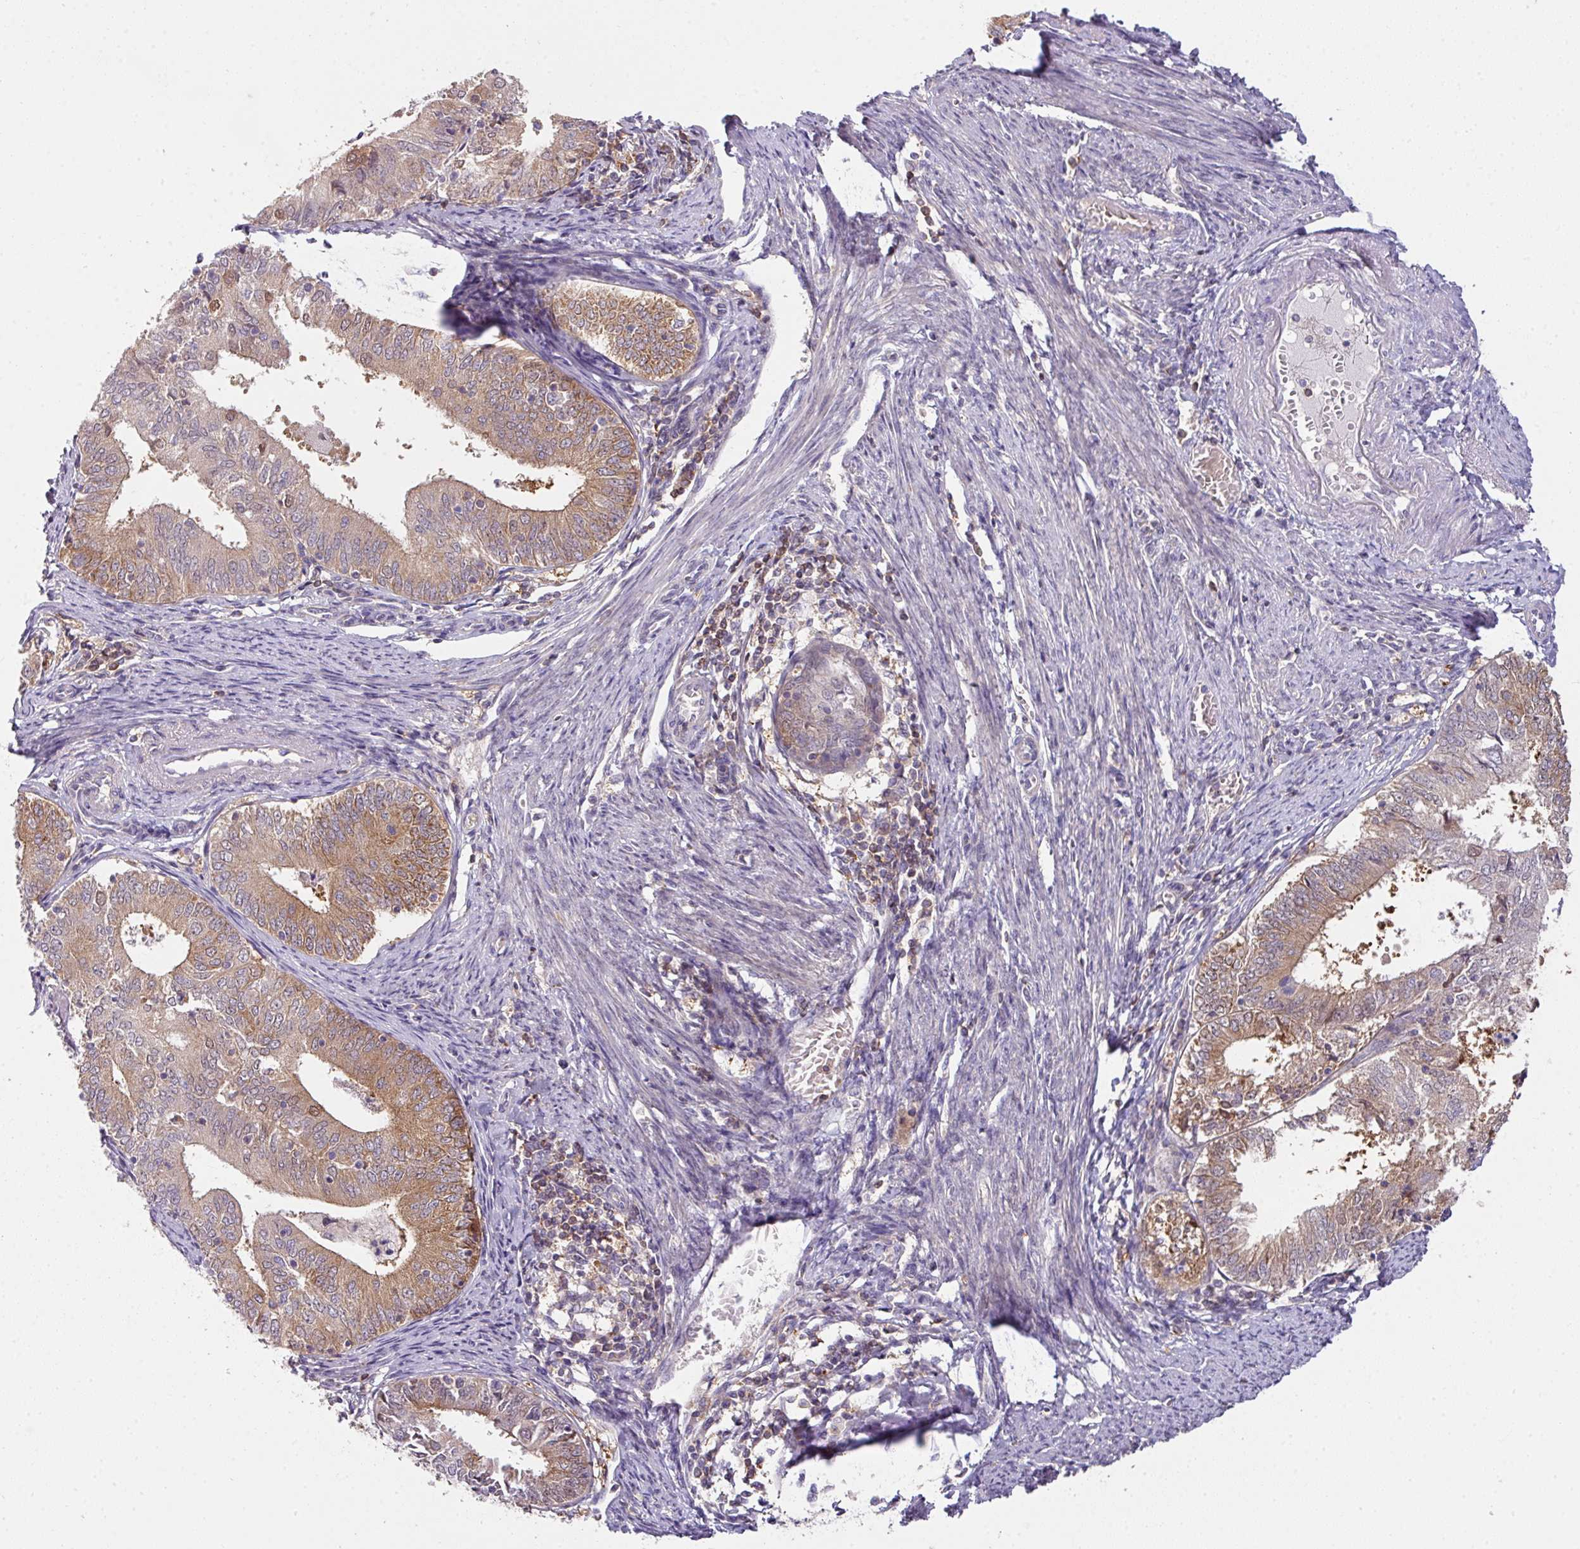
{"staining": {"intensity": "moderate", "quantity": "25%-75%", "location": "cytoplasmic/membranous"}, "tissue": "endometrial cancer", "cell_type": "Tumor cells", "image_type": "cancer", "snomed": [{"axis": "morphology", "description": "Adenocarcinoma, NOS"}, {"axis": "topography", "description": "Endometrium"}], "caption": "Endometrial adenocarcinoma stained for a protein reveals moderate cytoplasmic/membranous positivity in tumor cells. Using DAB (3,3'-diaminobenzidine) (brown) and hematoxylin (blue) stains, captured at high magnification using brightfield microscopy.", "gene": "SLAMF6", "patient": {"sex": "female", "age": 57}}